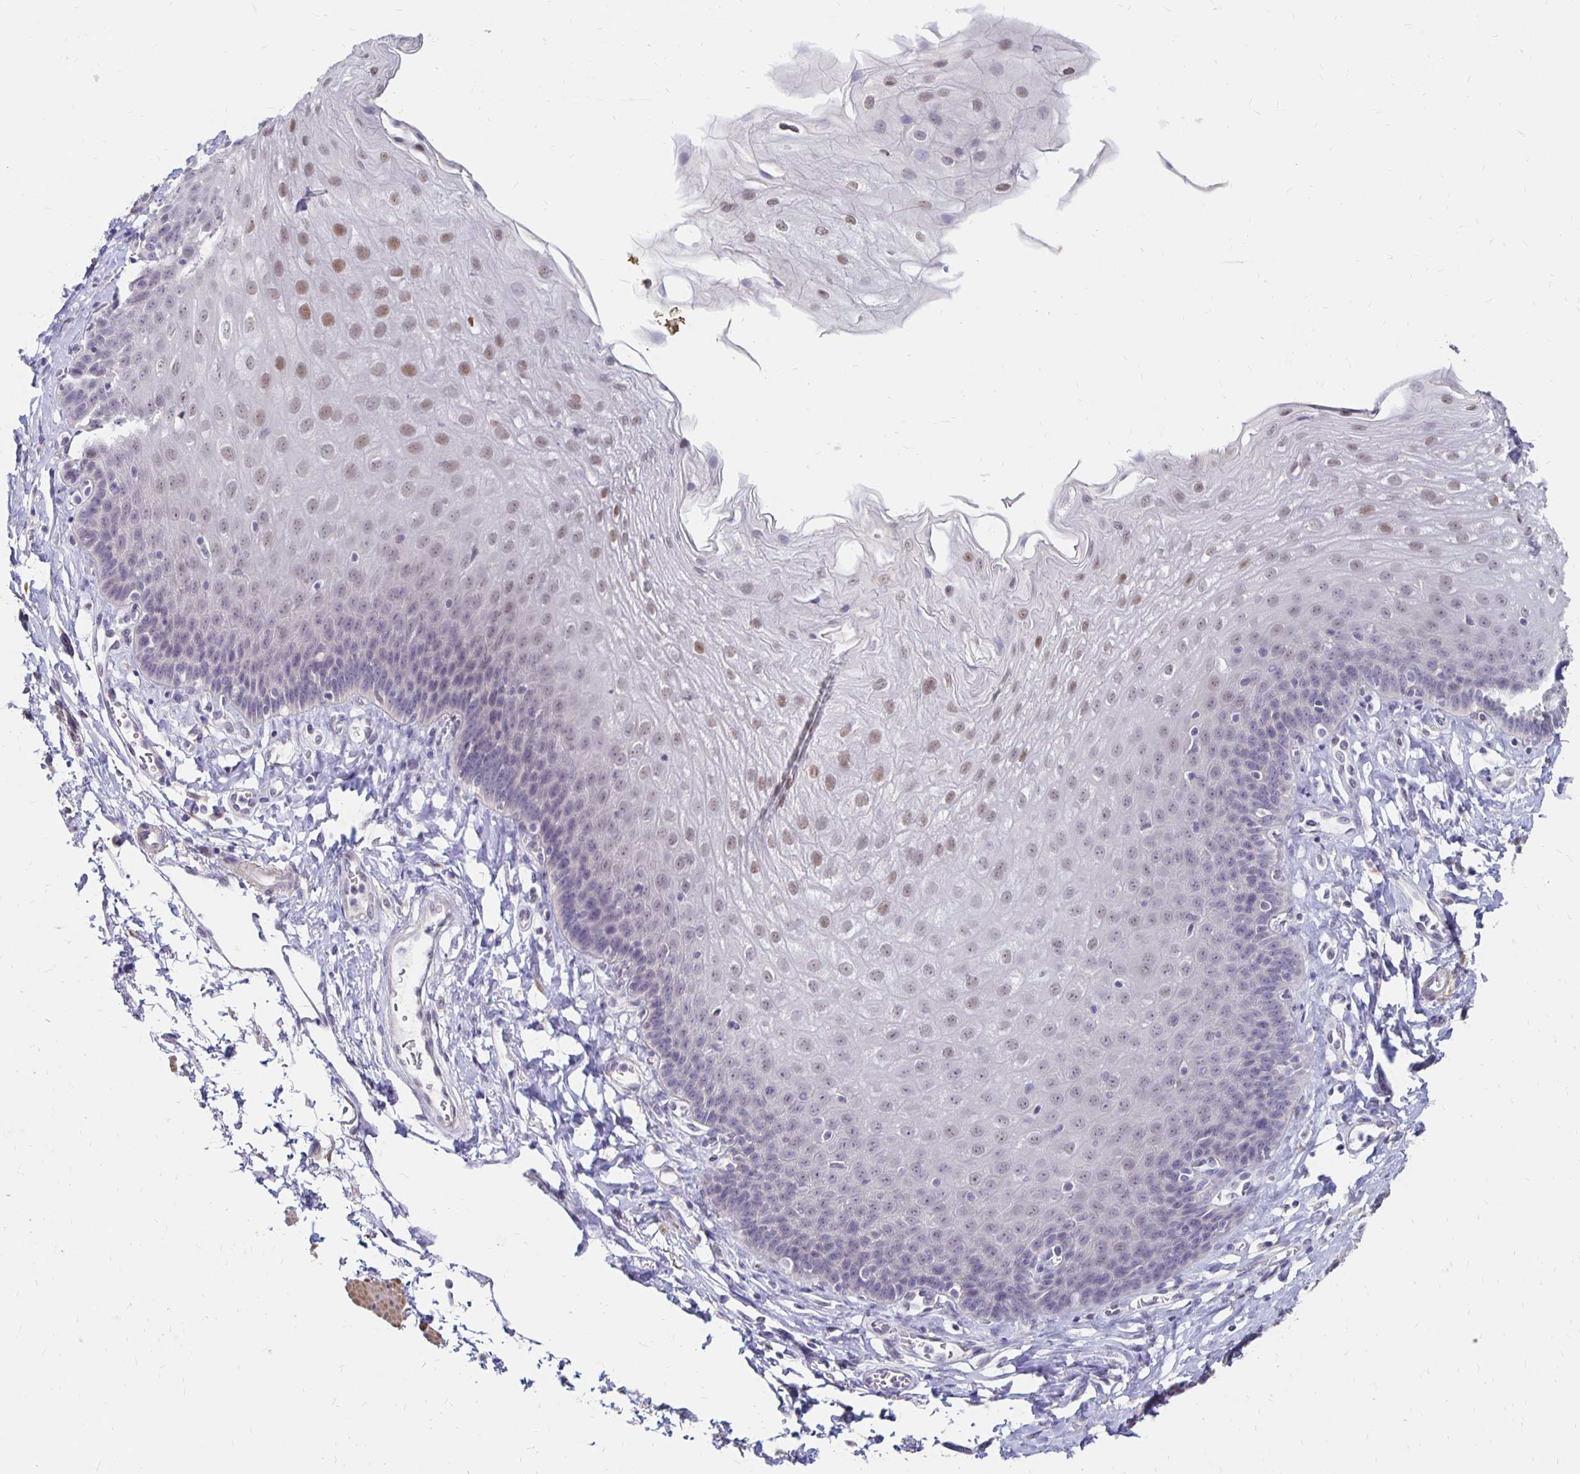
{"staining": {"intensity": "weak", "quantity": "25%-75%", "location": "nuclear"}, "tissue": "esophagus", "cell_type": "Squamous epithelial cells", "image_type": "normal", "snomed": [{"axis": "morphology", "description": "Normal tissue, NOS"}, {"axis": "topography", "description": "Esophagus"}], "caption": "Weak nuclear expression for a protein is appreciated in about 25%-75% of squamous epithelial cells of benign esophagus using IHC.", "gene": "ATOSB", "patient": {"sex": "female", "age": 81}}